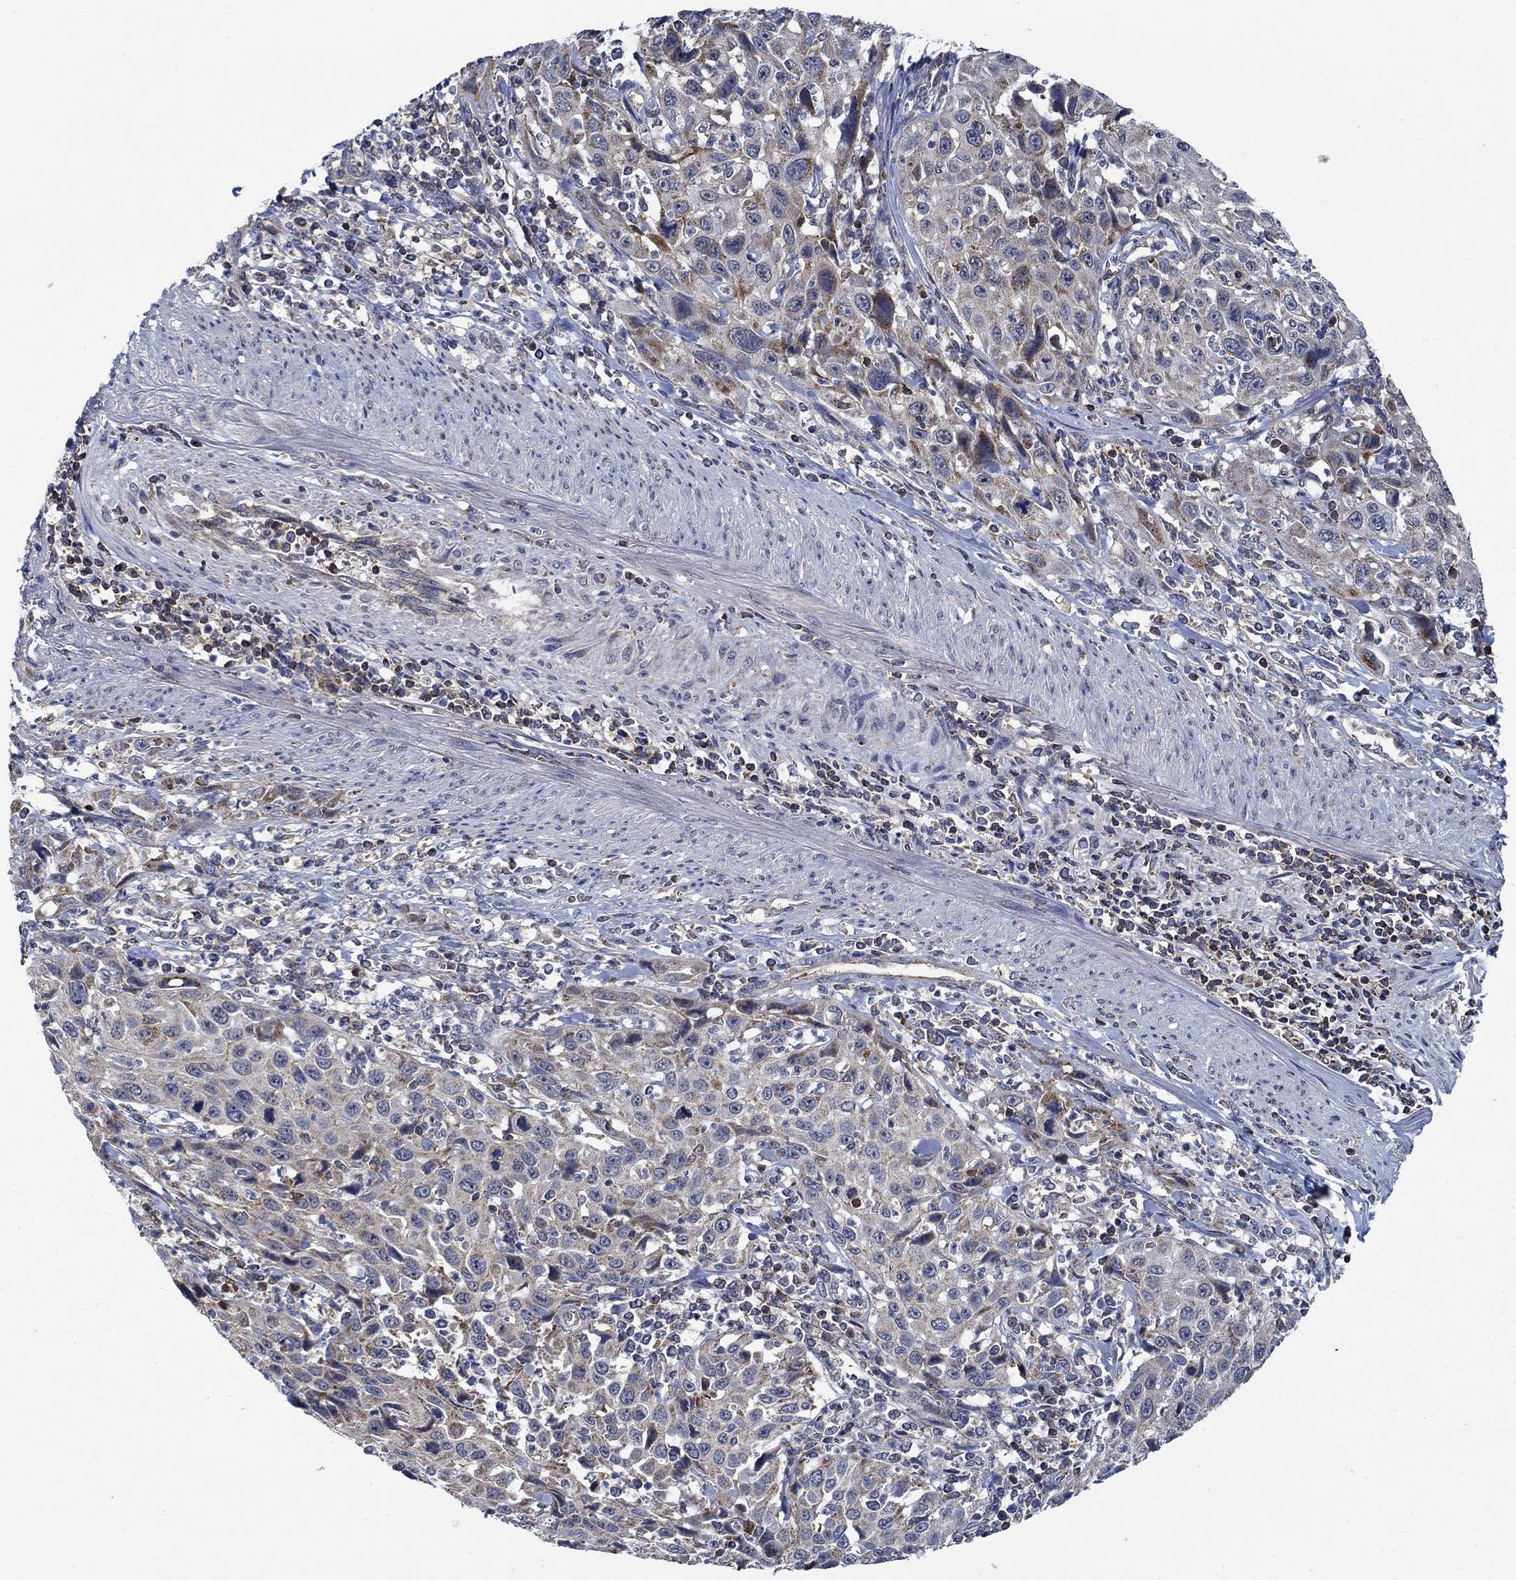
{"staining": {"intensity": "weak", "quantity": "25%-75%", "location": "cytoplasmic/membranous"}, "tissue": "cervical cancer", "cell_type": "Tumor cells", "image_type": "cancer", "snomed": [{"axis": "morphology", "description": "Squamous cell carcinoma, NOS"}, {"axis": "topography", "description": "Cervix"}], "caption": "A photomicrograph showing weak cytoplasmic/membranous expression in approximately 25%-75% of tumor cells in cervical squamous cell carcinoma, as visualized by brown immunohistochemical staining.", "gene": "STXBP6", "patient": {"sex": "female", "age": 26}}